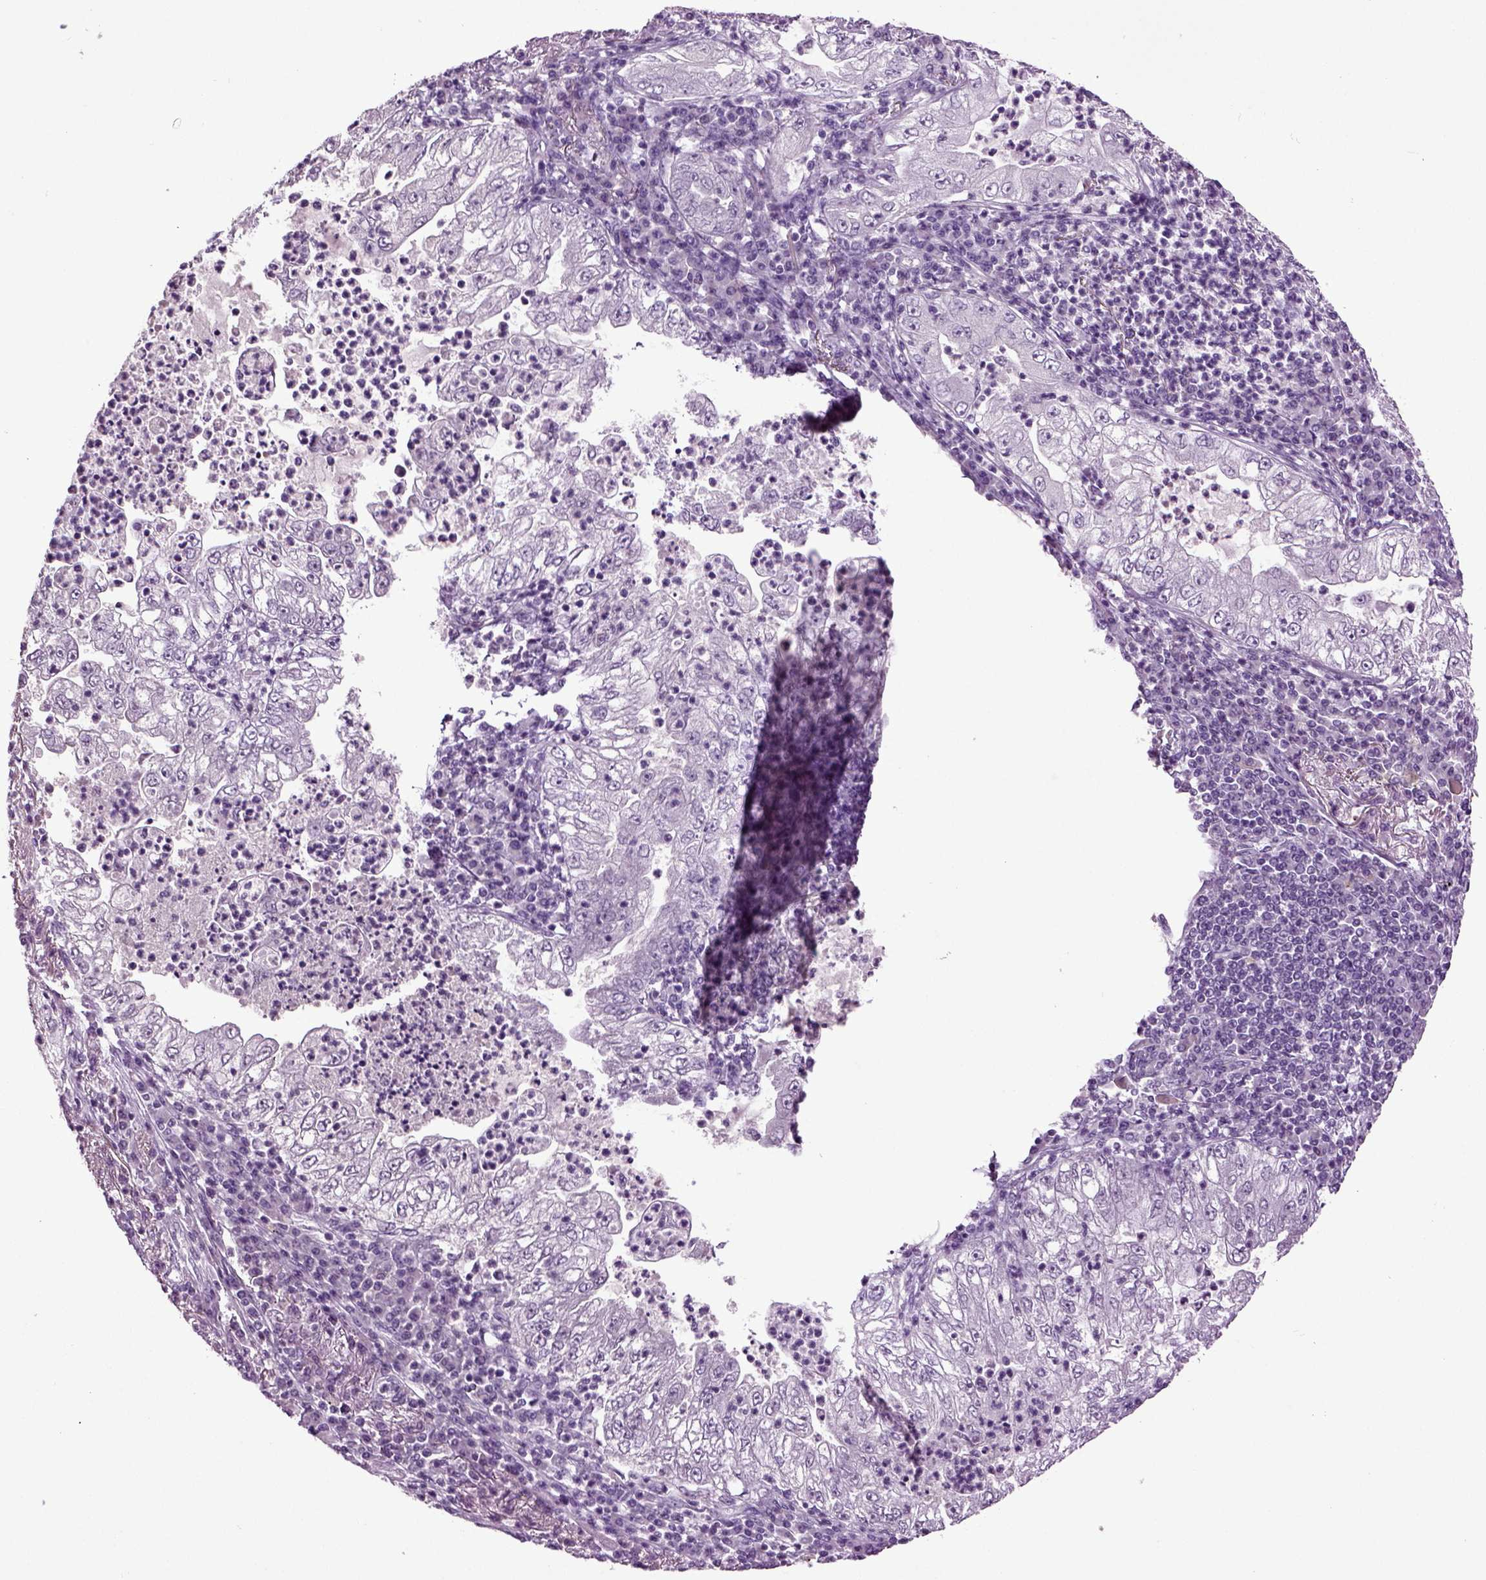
{"staining": {"intensity": "negative", "quantity": "none", "location": "none"}, "tissue": "lung cancer", "cell_type": "Tumor cells", "image_type": "cancer", "snomed": [{"axis": "morphology", "description": "Adenocarcinoma, NOS"}, {"axis": "topography", "description": "Lung"}], "caption": "Protein analysis of lung cancer reveals no significant expression in tumor cells.", "gene": "SLC17A6", "patient": {"sex": "female", "age": 73}}